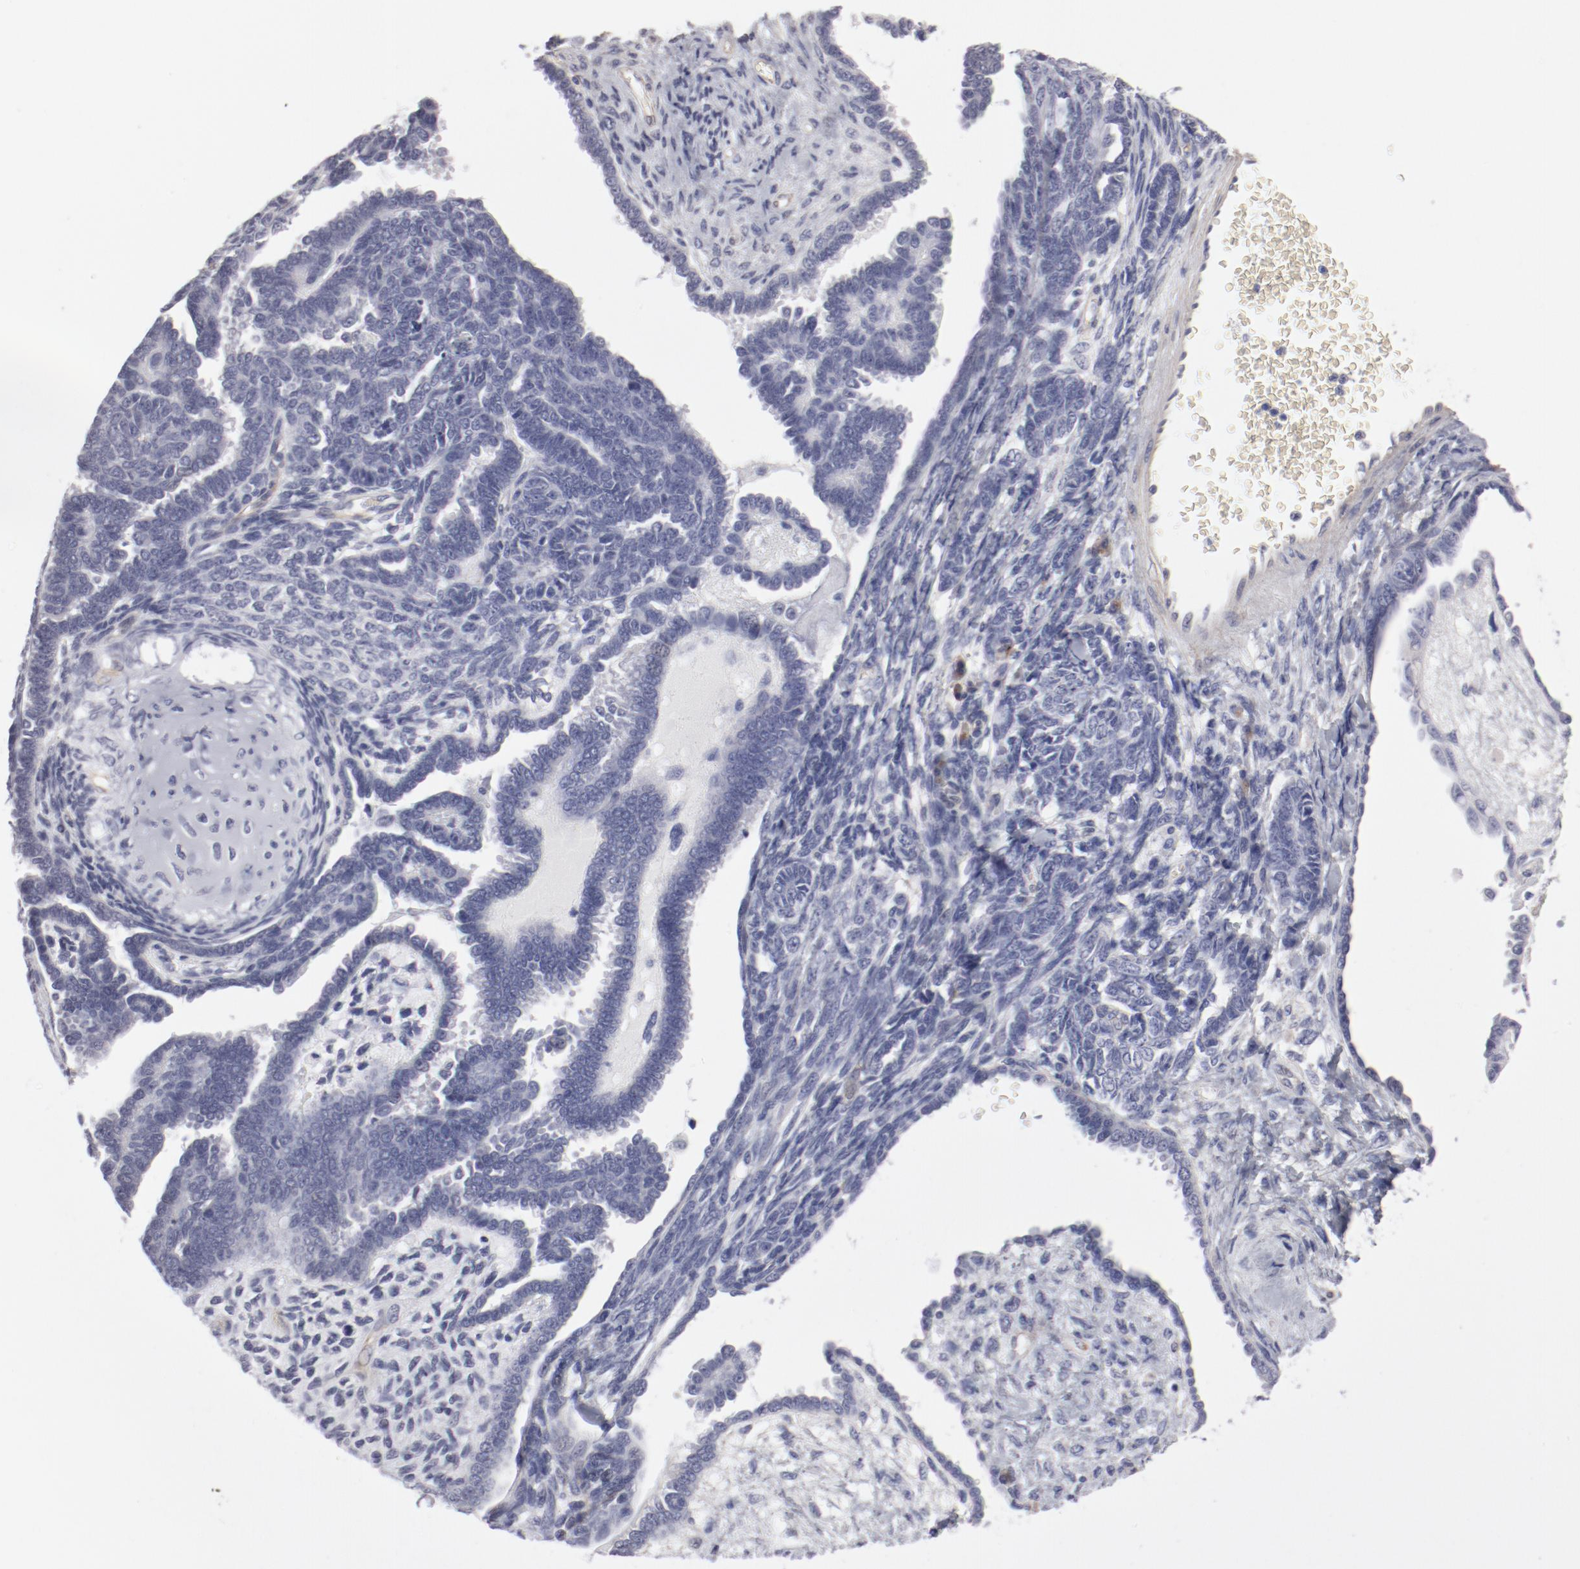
{"staining": {"intensity": "negative", "quantity": "none", "location": "none"}, "tissue": "endometrial cancer", "cell_type": "Tumor cells", "image_type": "cancer", "snomed": [{"axis": "morphology", "description": "Neoplasm, malignant, NOS"}, {"axis": "topography", "description": "Endometrium"}], "caption": "This is a photomicrograph of immunohistochemistry (IHC) staining of endometrial malignant neoplasm, which shows no expression in tumor cells.", "gene": "LAX1", "patient": {"sex": "female", "age": 74}}